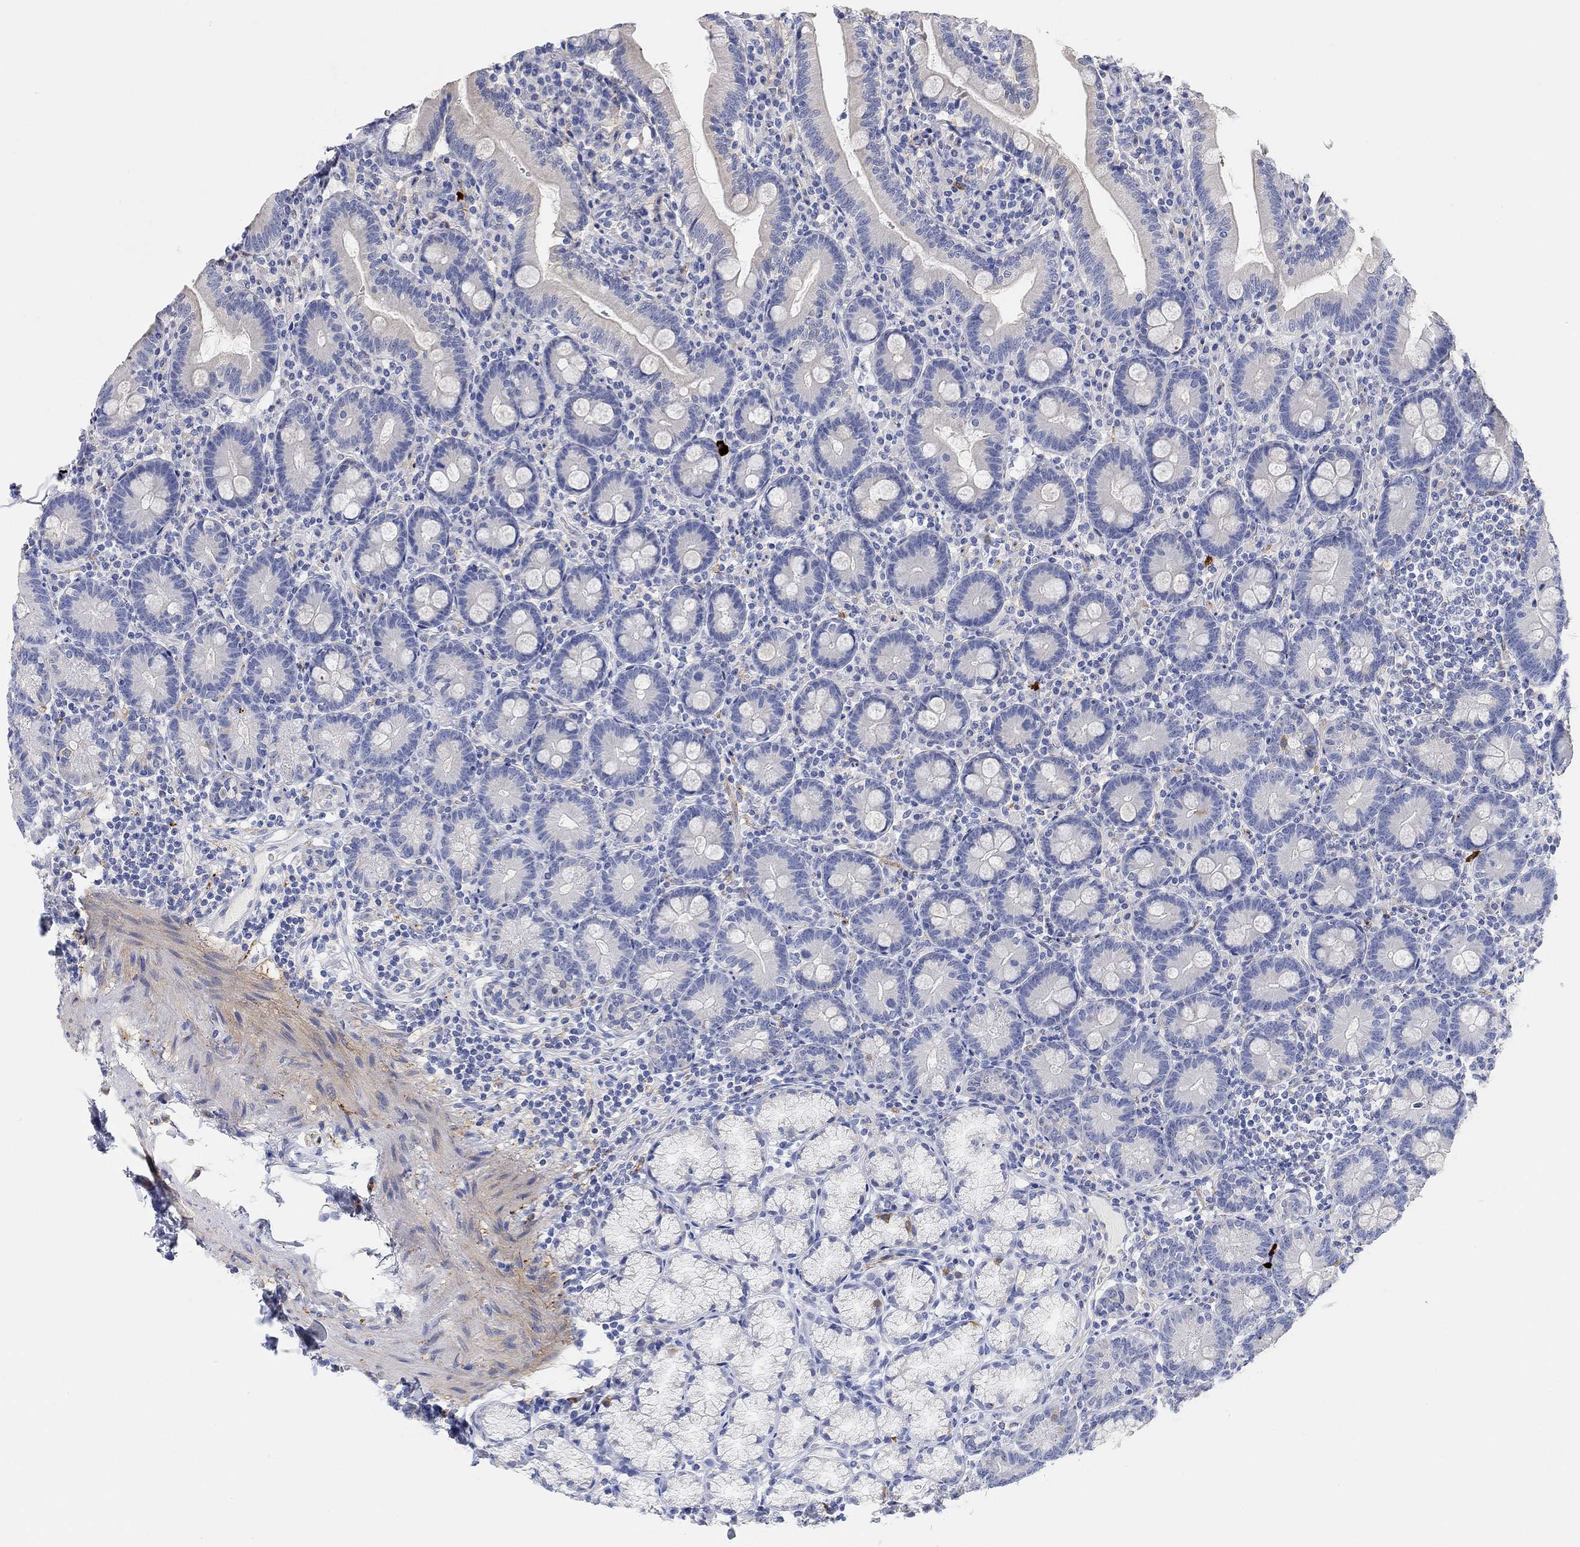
{"staining": {"intensity": "negative", "quantity": "none", "location": "none"}, "tissue": "duodenum", "cell_type": "Glandular cells", "image_type": "normal", "snomed": [{"axis": "morphology", "description": "Normal tissue, NOS"}, {"axis": "topography", "description": "Duodenum"}], "caption": "The micrograph demonstrates no significant staining in glandular cells of duodenum. Nuclei are stained in blue.", "gene": "VAT1L", "patient": {"sex": "female", "age": 67}}